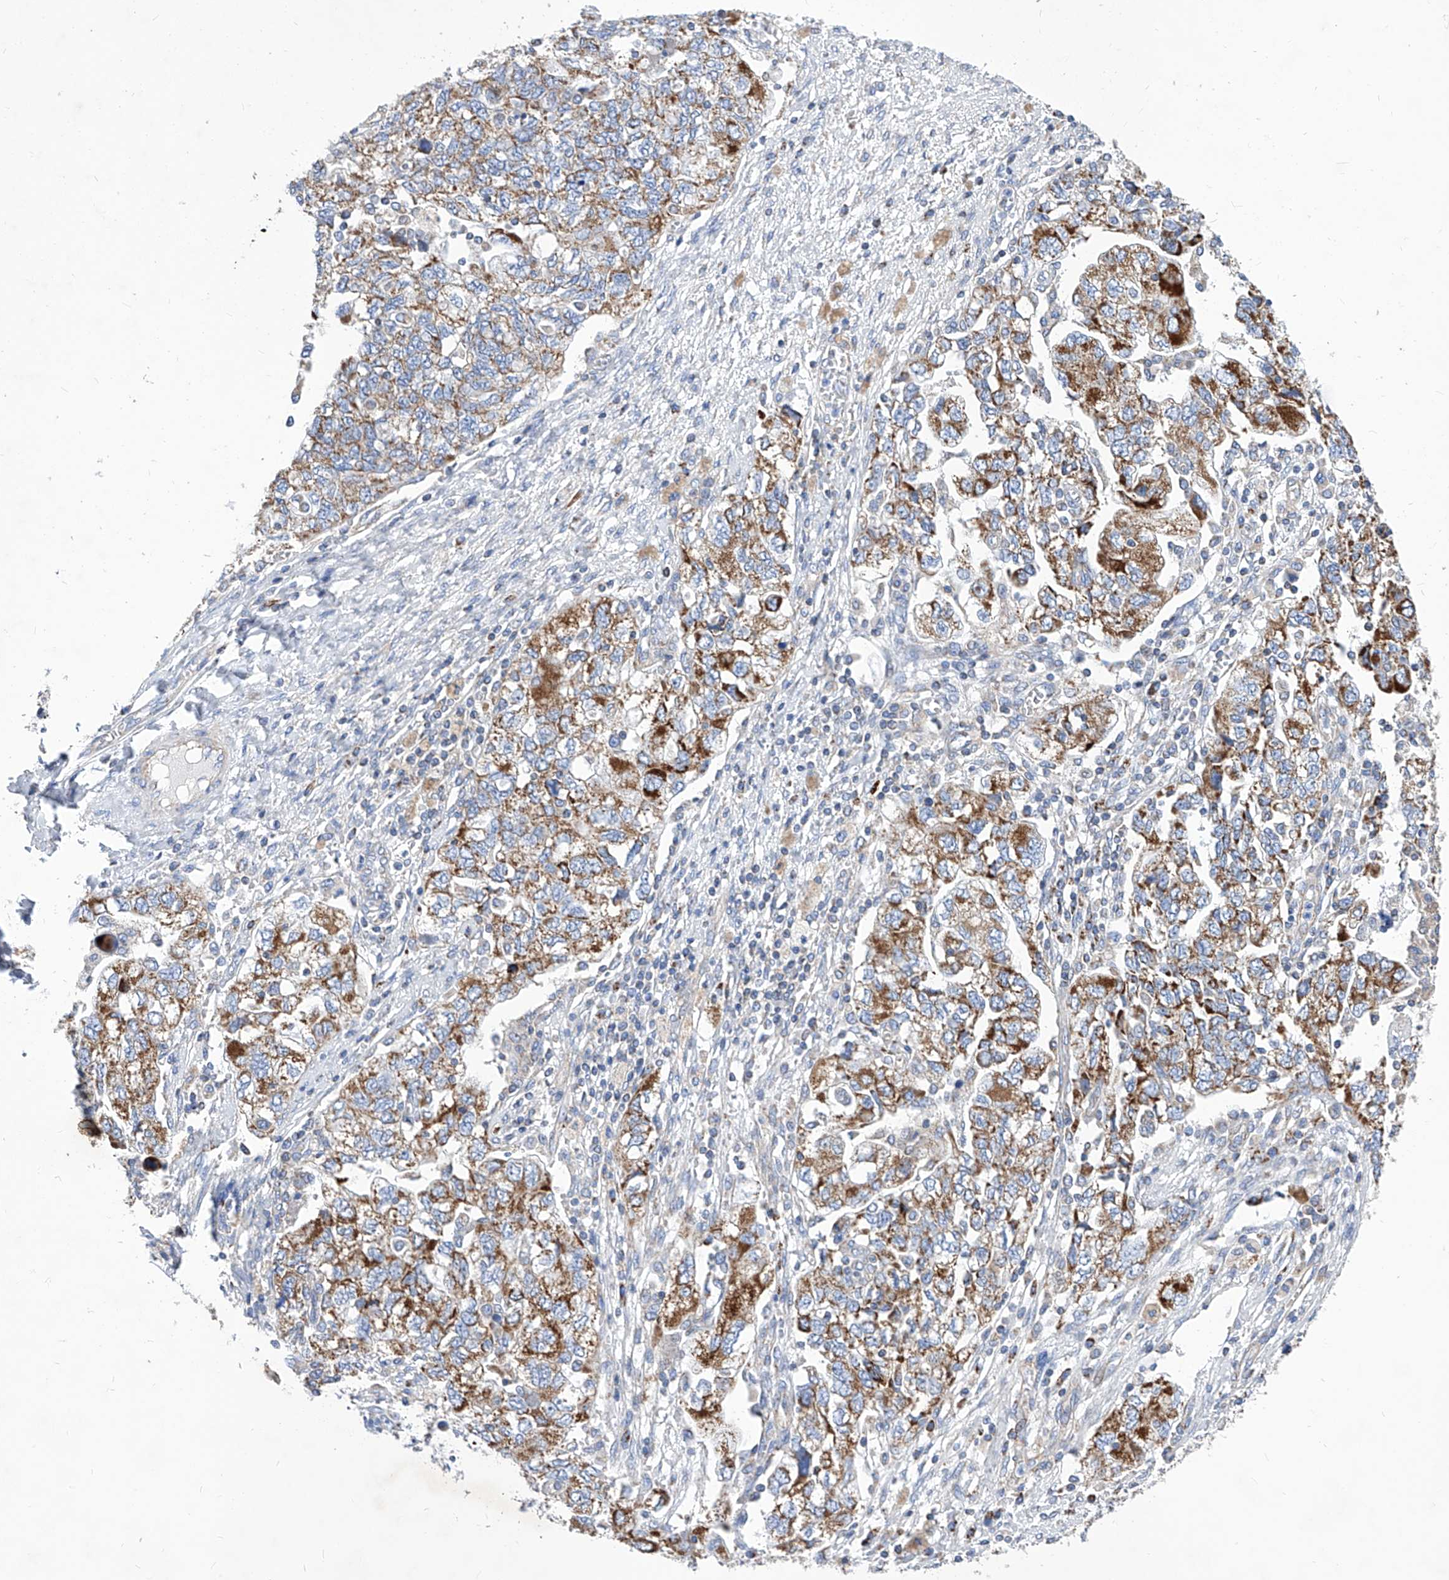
{"staining": {"intensity": "moderate", "quantity": ">75%", "location": "cytoplasmic/membranous"}, "tissue": "ovarian cancer", "cell_type": "Tumor cells", "image_type": "cancer", "snomed": [{"axis": "morphology", "description": "Carcinoma, NOS"}, {"axis": "morphology", "description": "Cystadenocarcinoma, serous, NOS"}, {"axis": "topography", "description": "Ovary"}], "caption": "Immunohistochemical staining of ovarian carcinoma demonstrates medium levels of moderate cytoplasmic/membranous expression in approximately >75% of tumor cells.", "gene": "HRNR", "patient": {"sex": "female", "age": 69}}